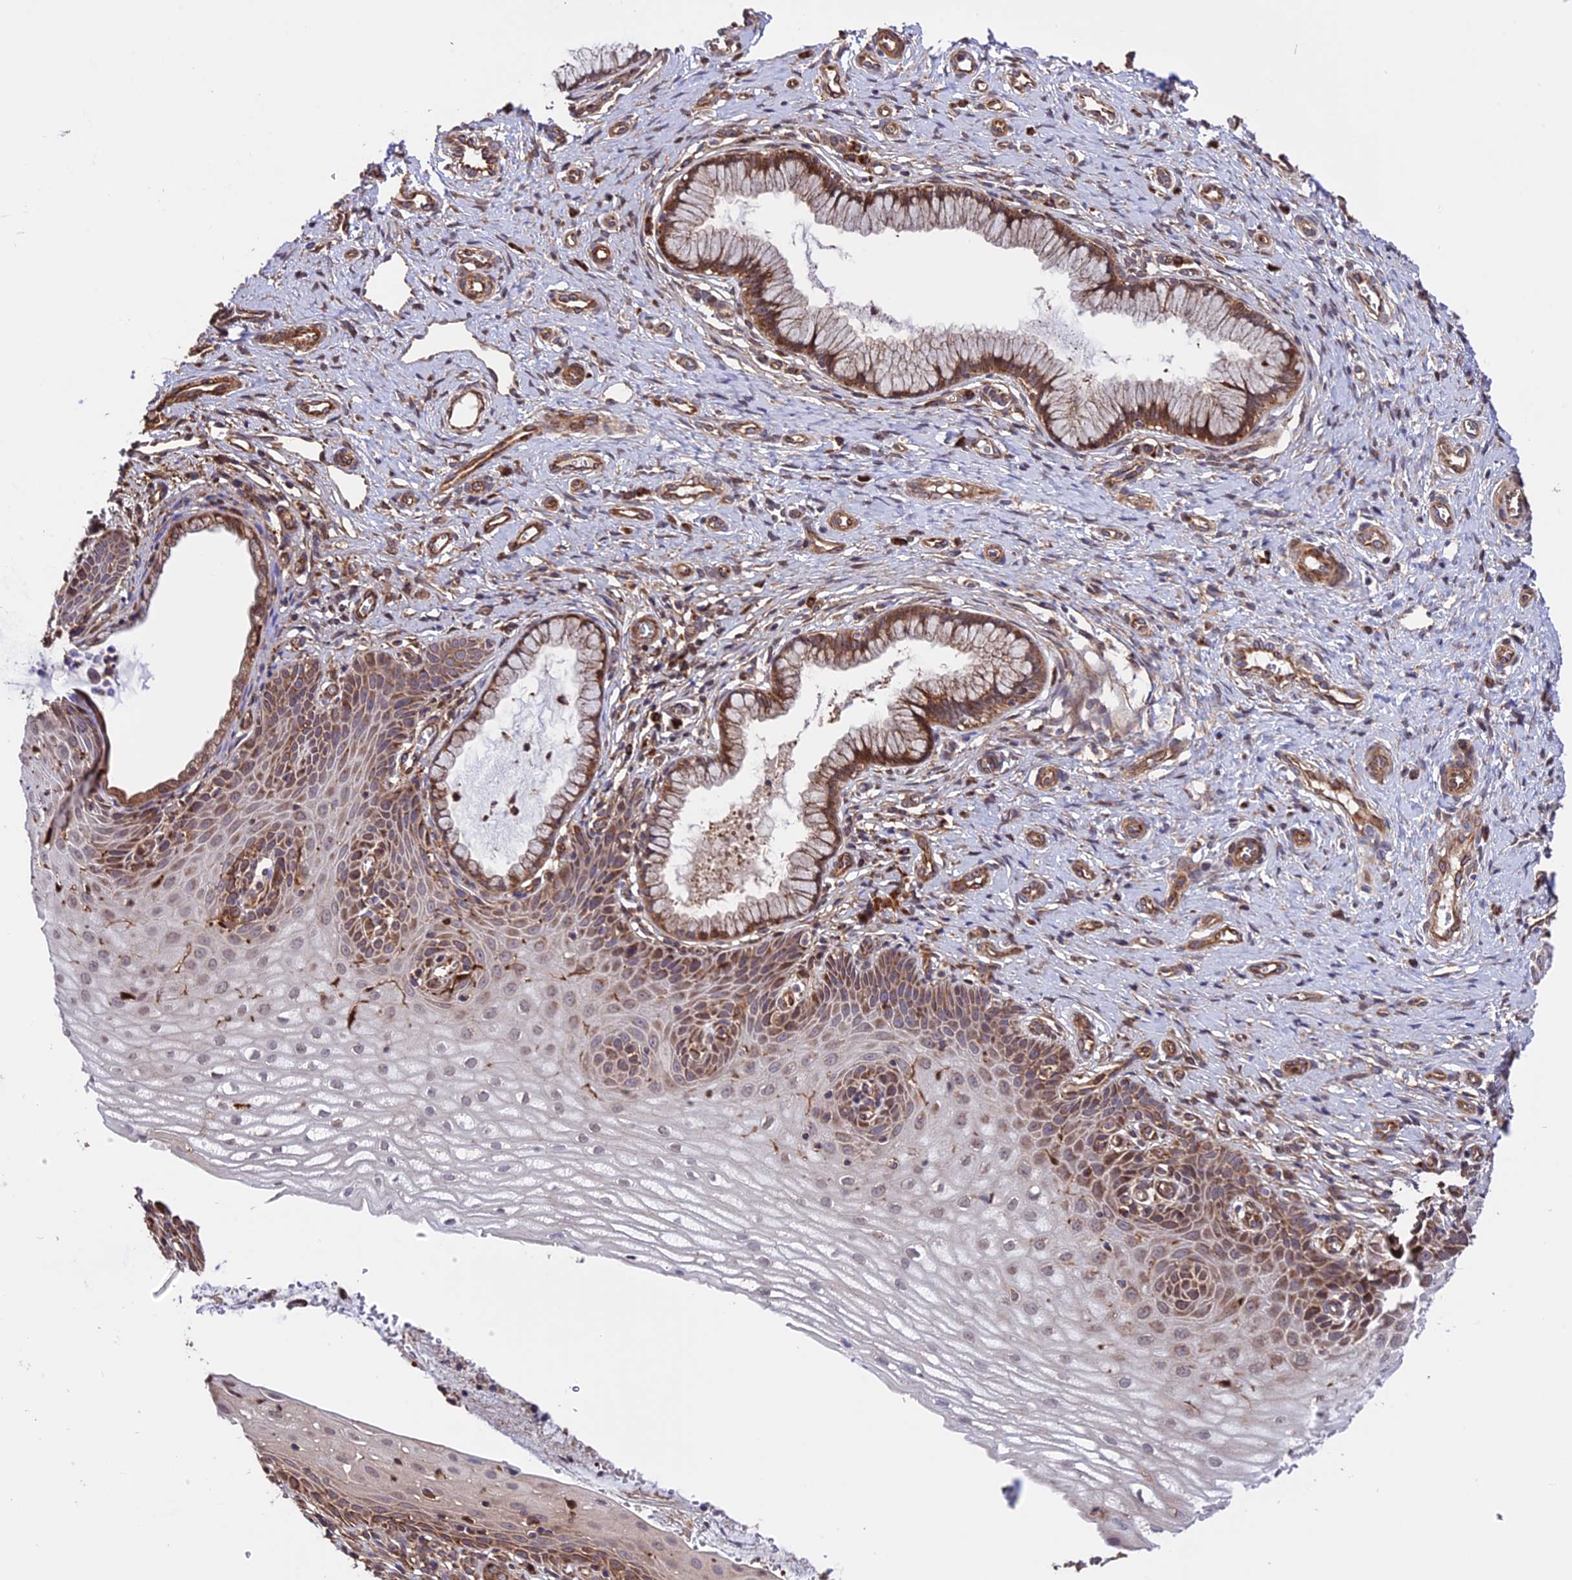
{"staining": {"intensity": "moderate", "quantity": ">75%", "location": "cytoplasmic/membranous"}, "tissue": "cervix", "cell_type": "Glandular cells", "image_type": "normal", "snomed": [{"axis": "morphology", "description": "Normal tissue, NOS"}, {"axis": "topography", "description": "Cervix"}], "caption": "Protein staining of unremarkable cervix reveals moderate cytoplasmic/membranous expression in approximately >75% of glandular cells. Using DAB (3,3'-diaminobenzidine) (brown) and hematoxylin (blue) stains, captured at high magnification using brightfield microscopy.", "gene": "HERPUD1", "patient": {"sex": "female", "age": 36}}